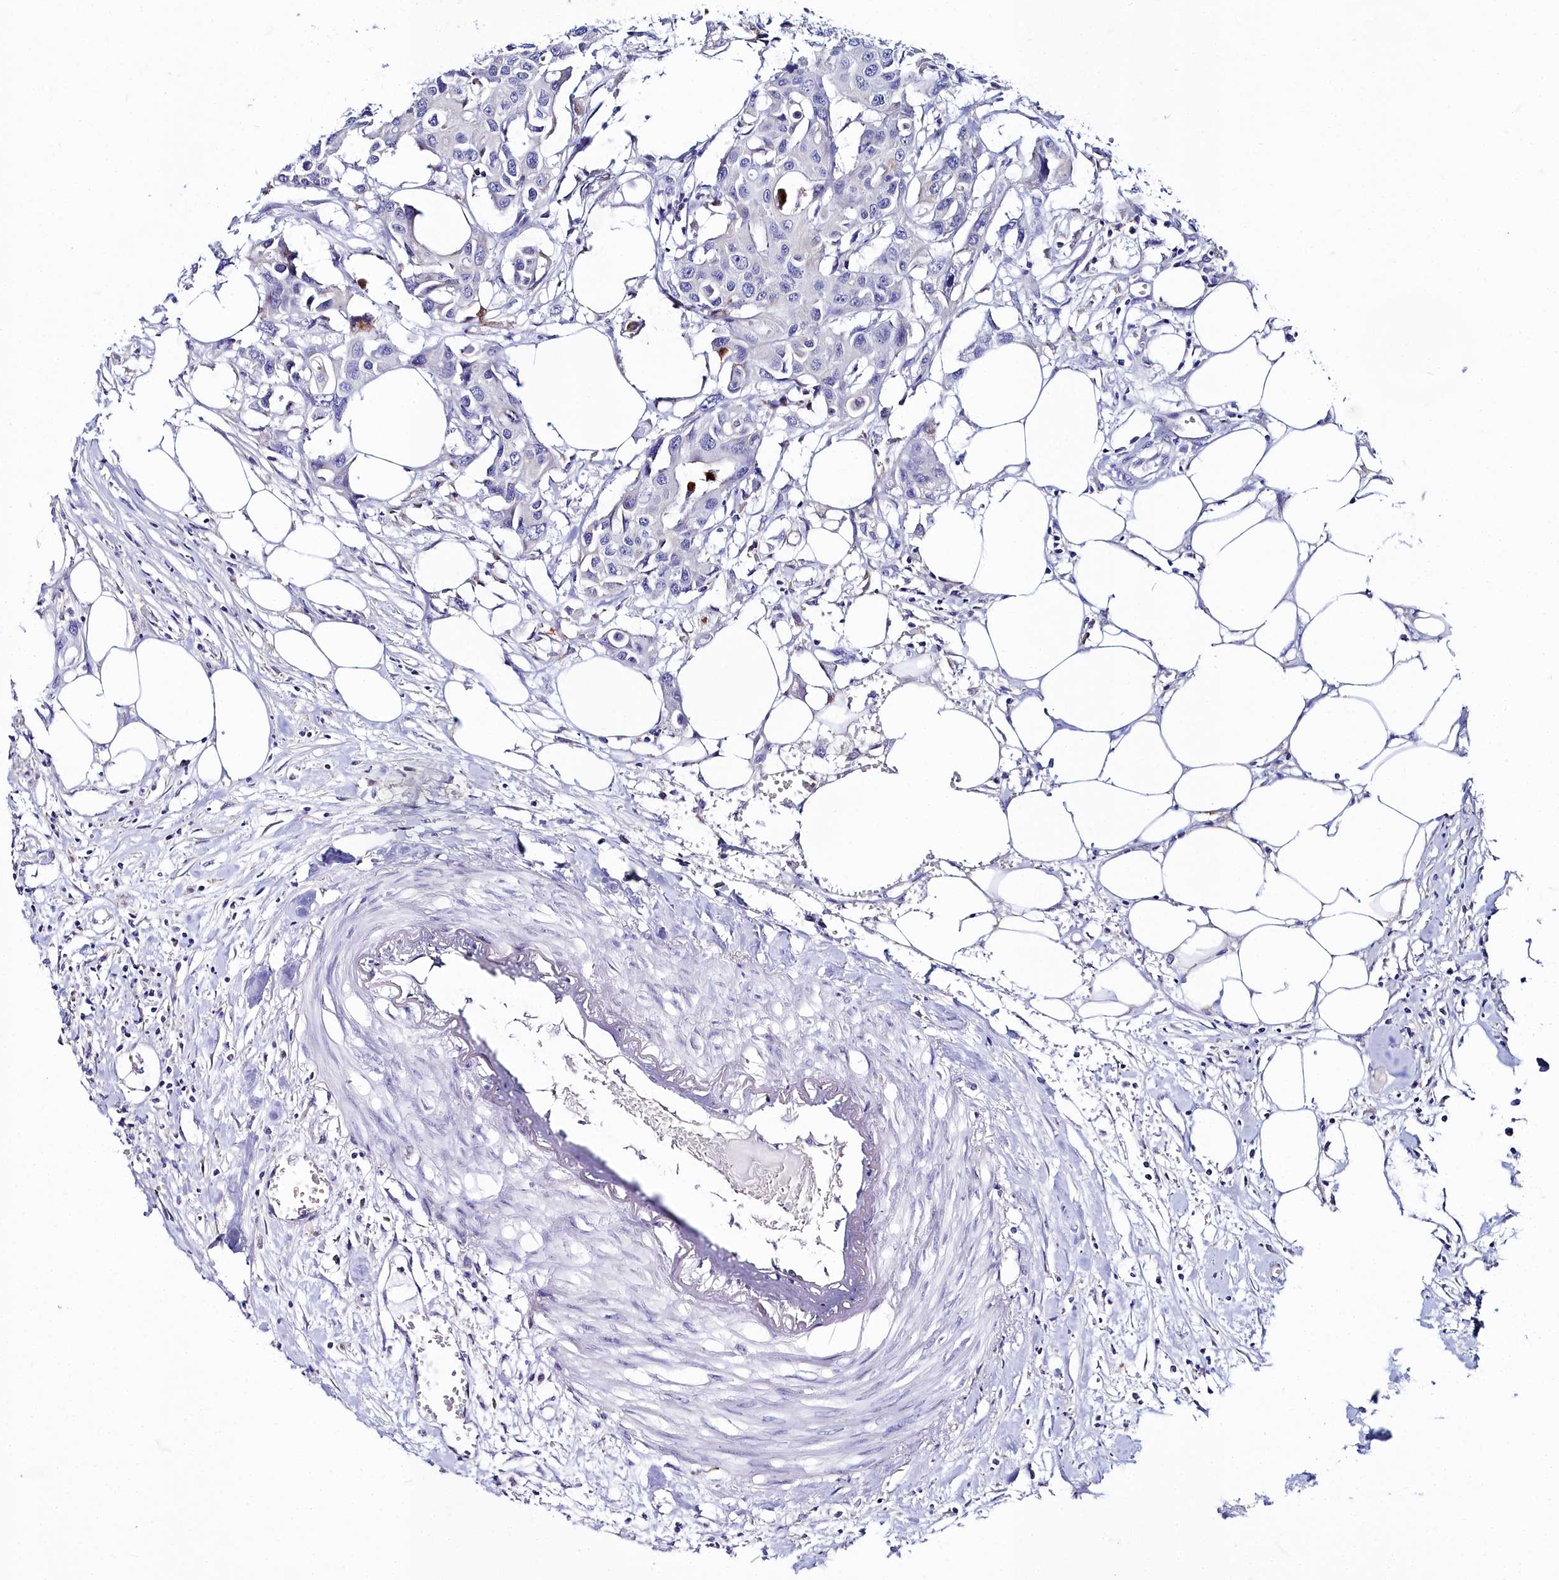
{"staining": {"intensity": "negative", "quantity": "none", "location": "none"}, "tissue": "colorectal cancer", "cell_type": "Tumor cells", "image_type": "cancer", "snomed": [{"axis": "morphology", "description": "Adenocarcinoma, NOS"}, {"axis": "topography", "description": "Colon"}], "caption": "There is no significant staining in tumor cells of colorectal cancer. (DAB immunohistochemistry (IHC) with hematoxylin counter stain).", "gene": "ELAPOR2", "patient": {"sex": "male", "age": 77}}